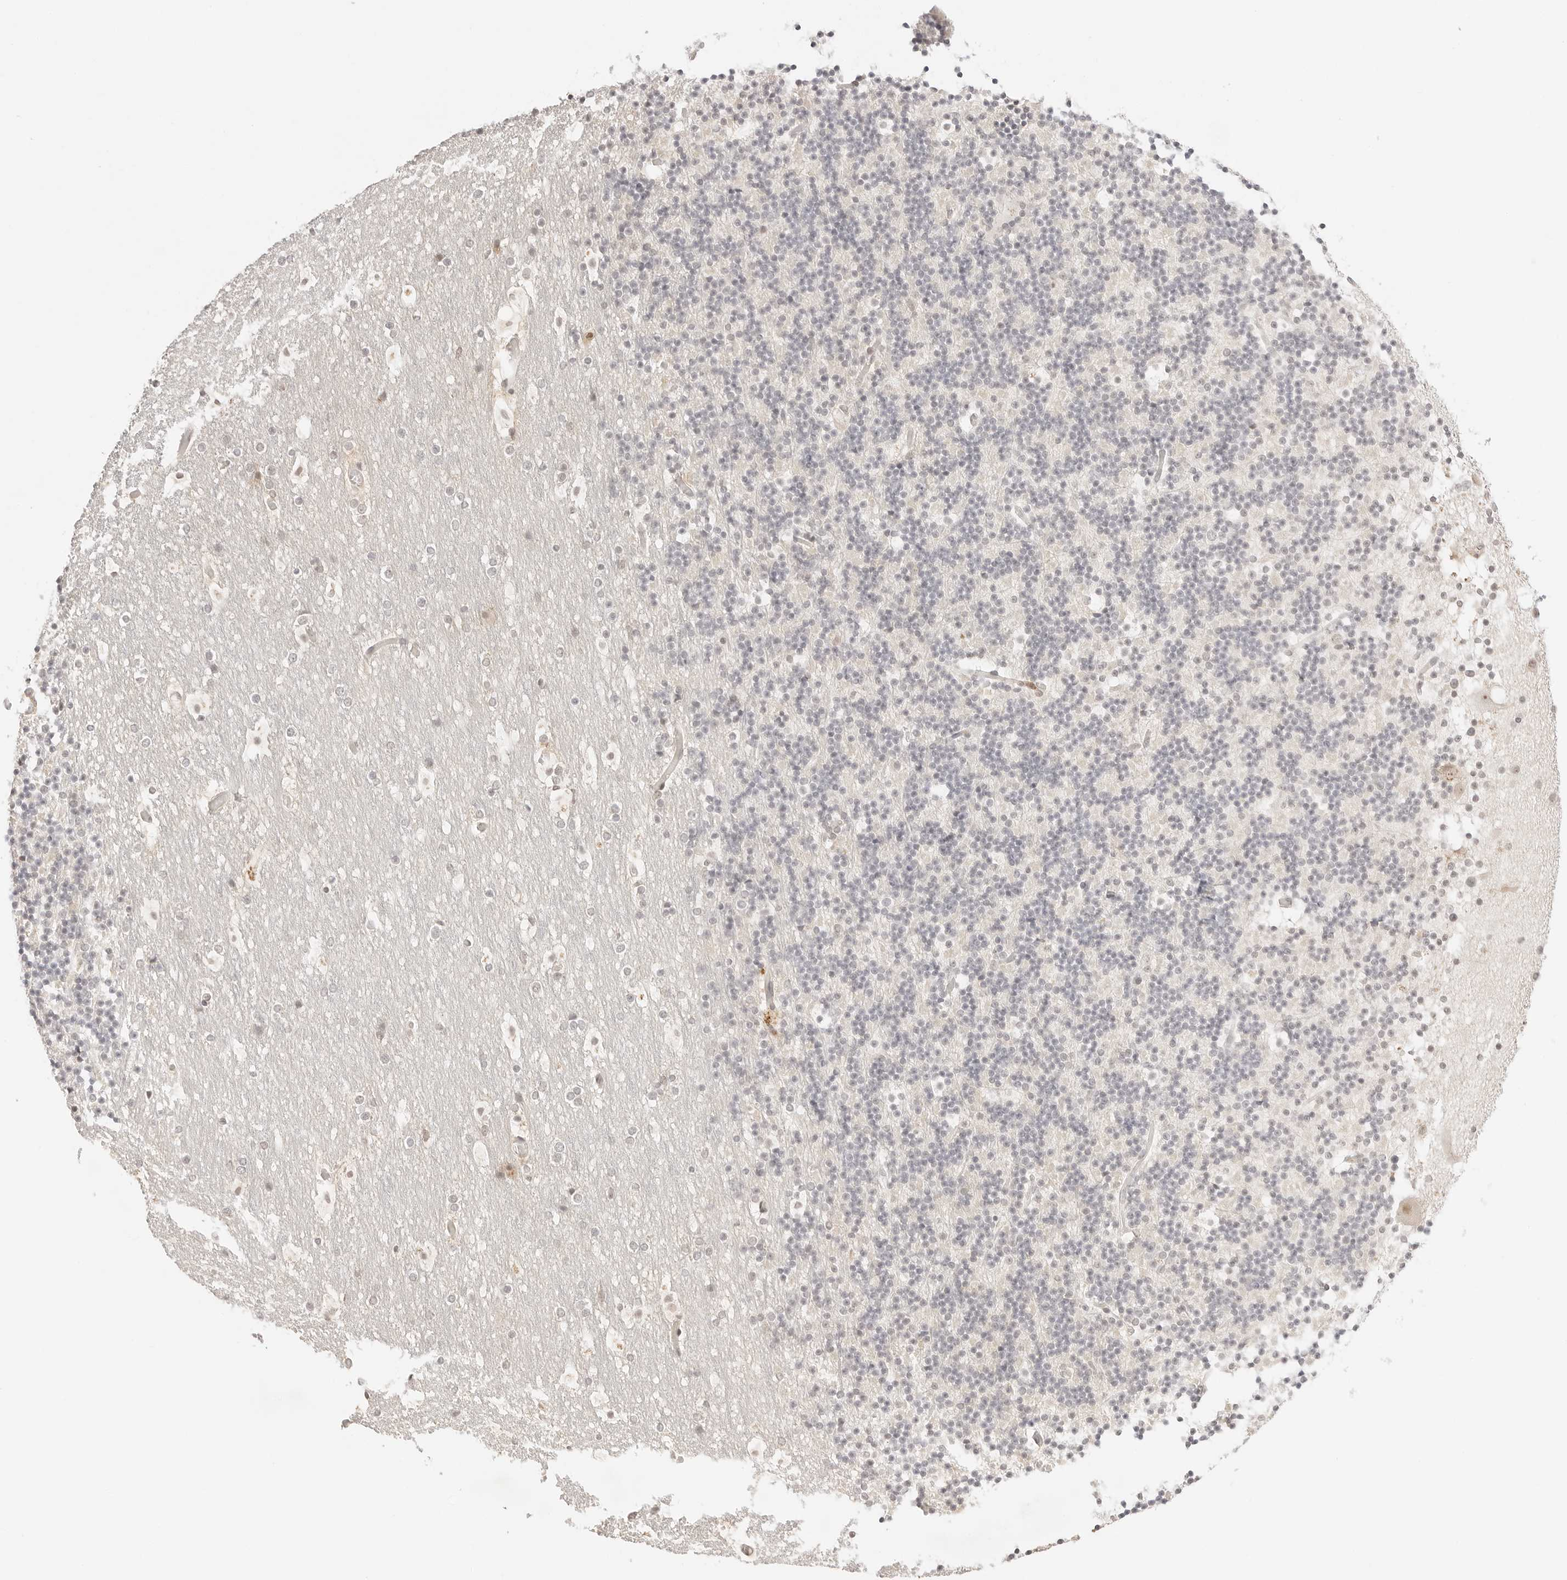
{"staining": {"intensity": "negative", "quantity": "none", "location": "none"}, "tissue": "cerebellum", "cell_type": "Cells in granular layer", "image_type": "normal", "snomed": [{"axis": "morphology", "description": "Normal tissue, NOS"}, {"axis": "topography", "description": "Cerebellum"}], "caption": "The IHC photomicrograph has no significant expression in cells in granular layer of cerebellum.", "gene": "RPS6KL1", "patient": {"sex": "male", "age": 57}}